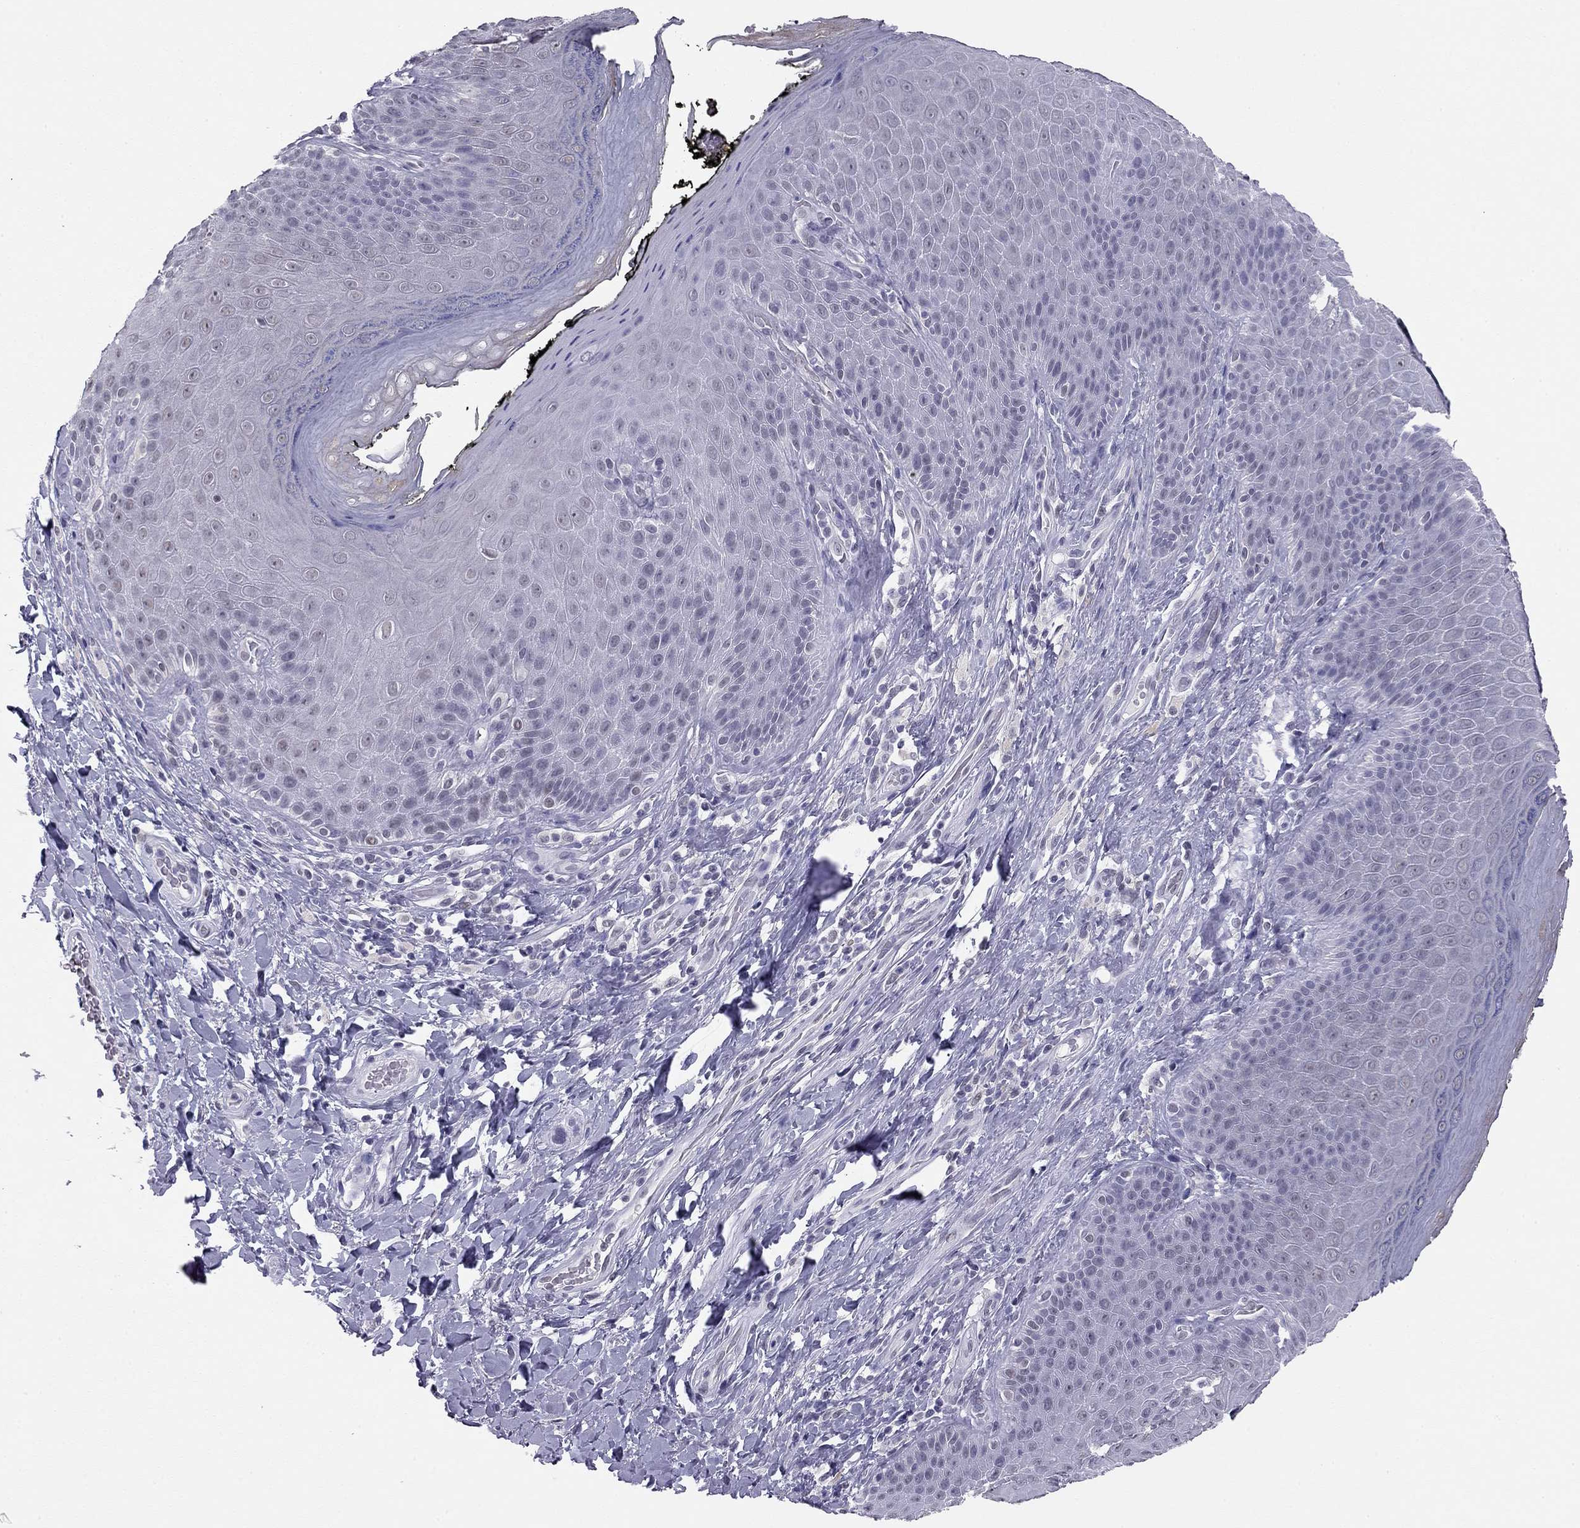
{"staining": {"intensity": "negative", "quantity": "none", "location": "none"}, "tissue": "skin", "cell_type": "Epidermal cells", "image_type": "normal", "snomed": [{"axis": "morphology", "description": "Normal tissue, NOS"}, {"axis": "topography", "description": "Skeletal muscle"}, {"axis": "topography", "description": "Anal"}, {"axis": "topography", "description": "Peripheral nerve tissue"}], "caption": "The immunohistochemistry (IHC) micrograph has no significant positivity in epidermal cells of skin. (Immunohistochemistry (ihc), brightfield microscopy, high magnification).", "gene": "DOT1L", "patient": {"sex": "male", "age": 53}}